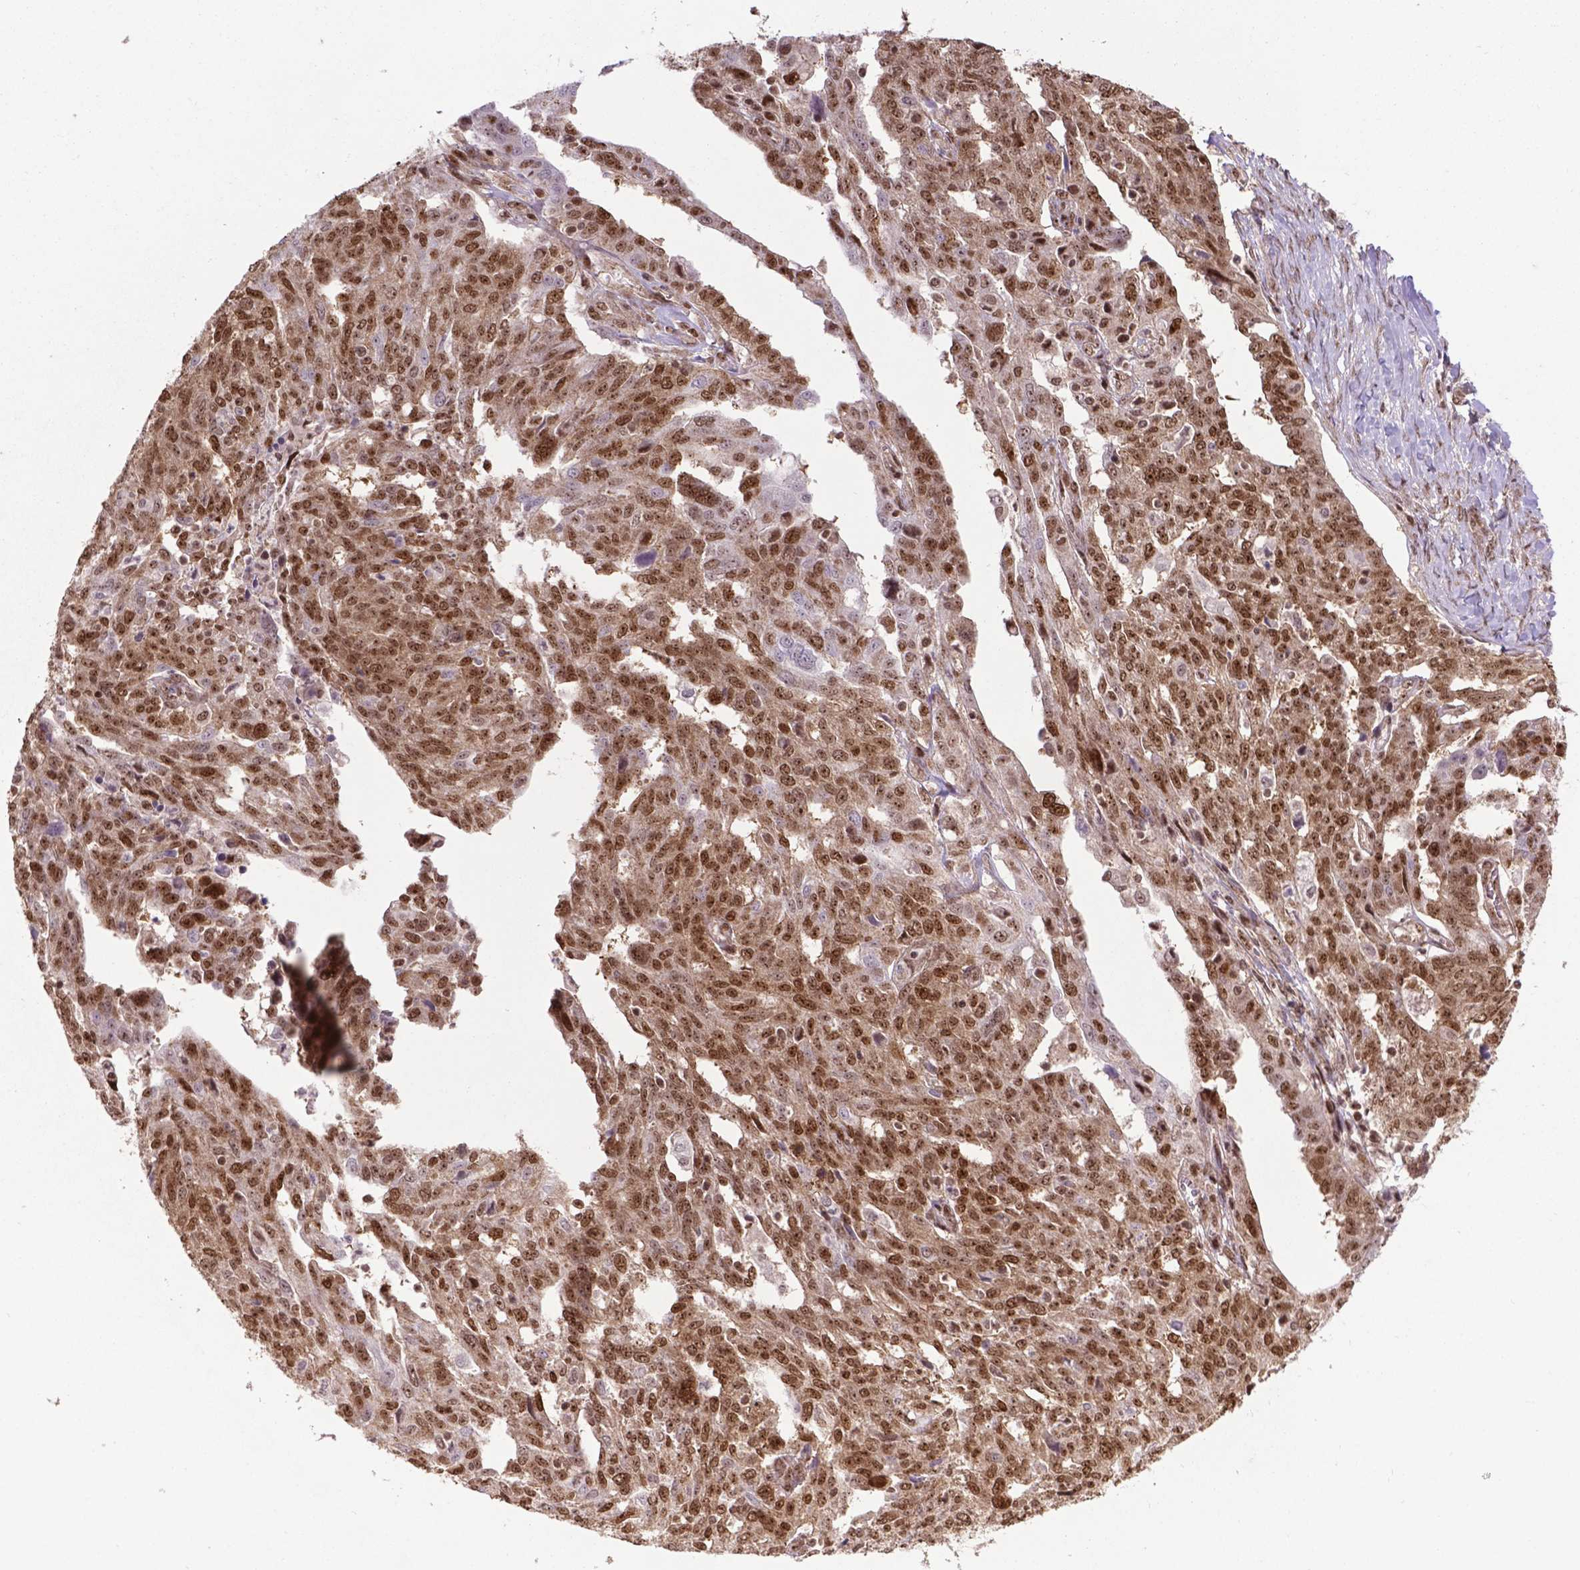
{"staining": {"intensity": "moderate", "quantity": ">75%", "location": "cytoplasmic/membranous,nuclear"}, "tissue": "ovarian cancer", "cell_type": "Tumor cells", "image_type": "cancer", "snomed": [{"axis": "morphology", "description": "Cystadenocarcinoma, serous, NOS"}, {"axis": "topography", "description": "Ovary"}], "caption": "Serous cystadenocarcinoma (ovarian) tissue exhibits moderate cytoplasmic/membranous and nuclear staining in approximately >75% of tumor cells, visualized by immunohistochemistry. The staining was performed using DAB (3,3'-diaminobenzidine) to visualize the protein expression in brown, while the nuclei were stained in blue with hematoxylin (Magnification: 20x).", "gene": "CSNK2A1", "patient": {"sex": "female", "age": 67}}